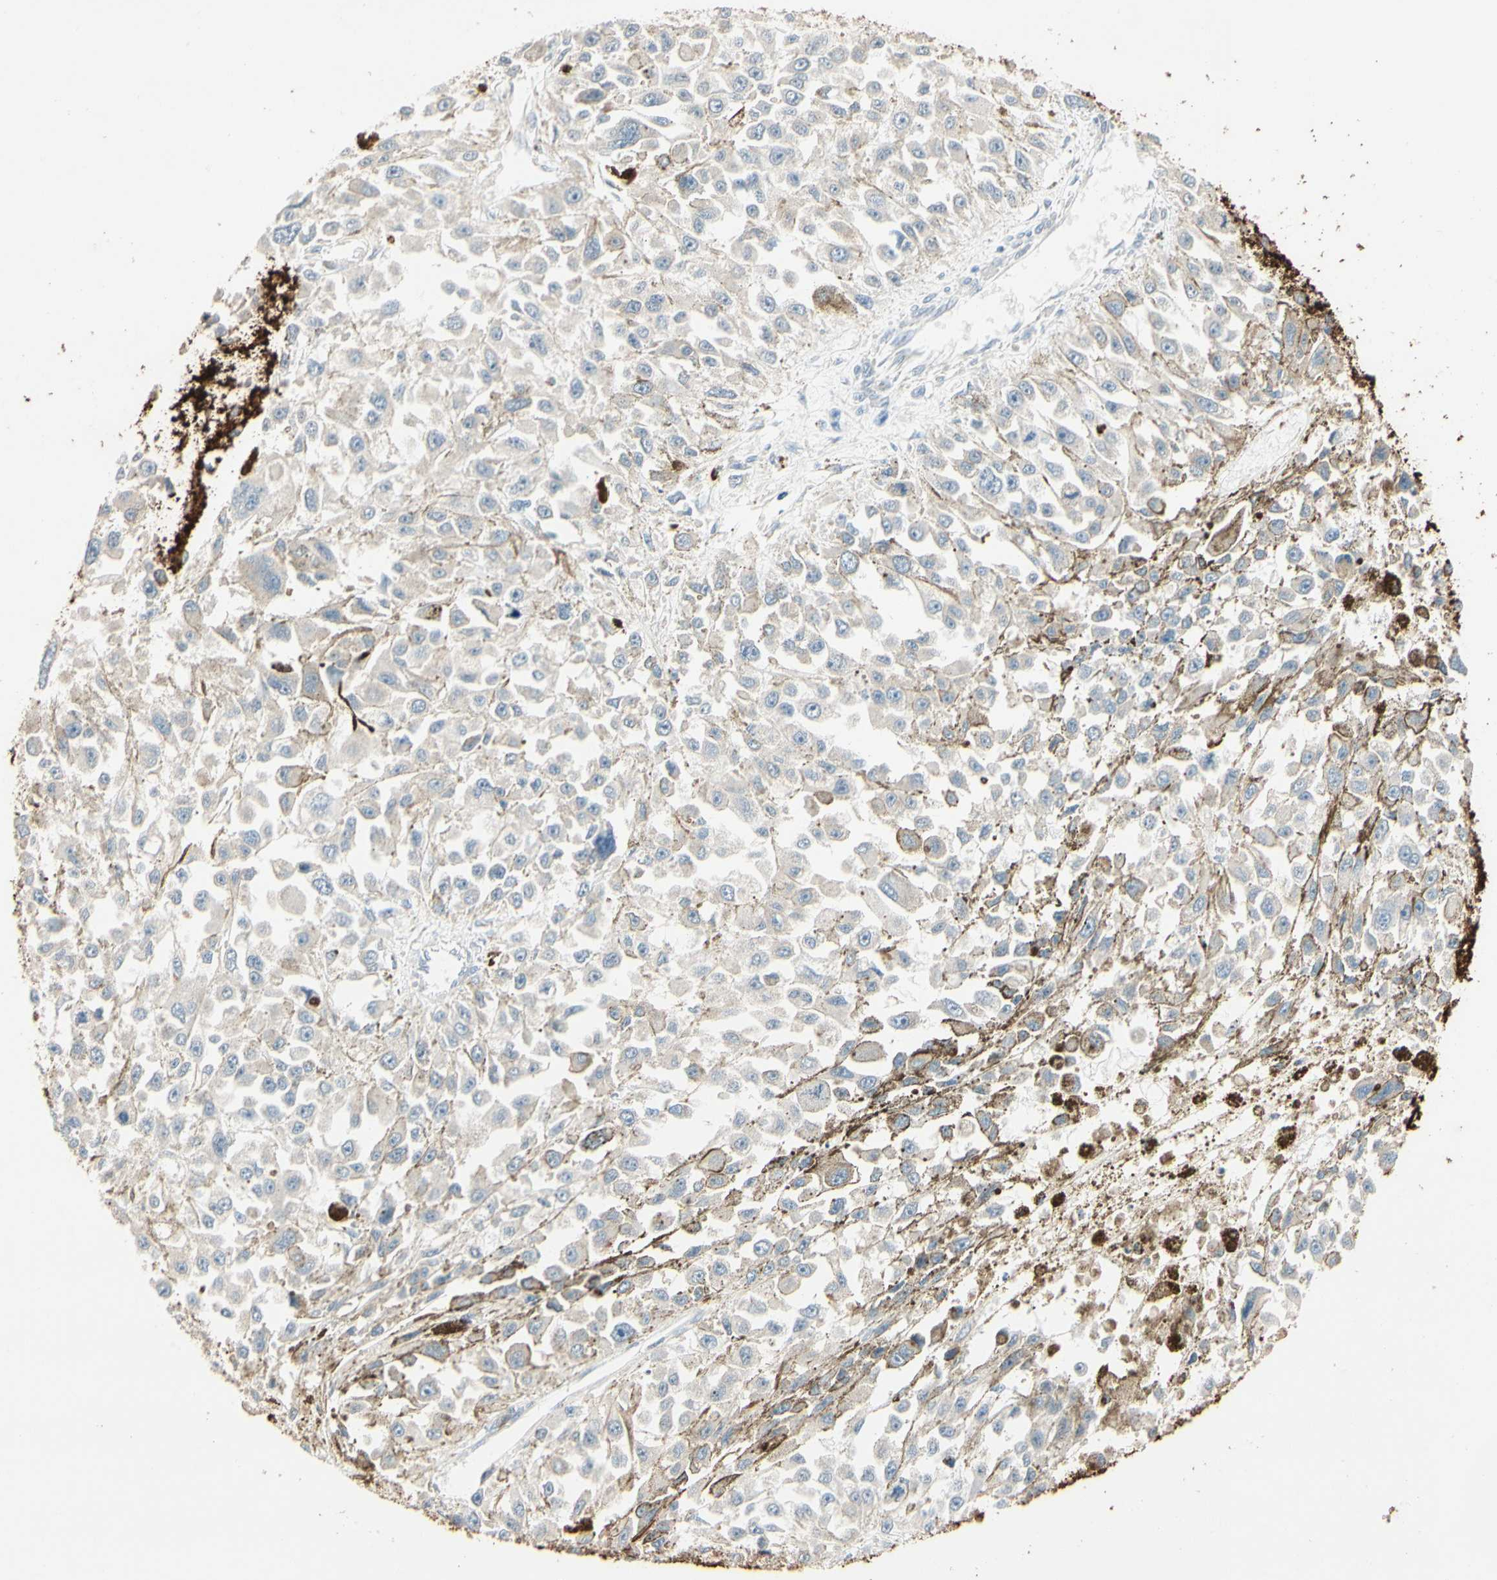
{"staining": {"intensity": "negative", "quantity": "none", "location": "none"}, "tissue": "melanoma", "cell_type": "Tumor cells", "image_type": "cancer", "snomed": [{"axis": "morphology", "description": "Malignant melanoma, Metastatic site"}, {"axis": "topography", "description": "Lymph node"}], "caption": "Tumor cells show no significant expression in malignant melanoma (metastatic site). The staining was performed using DAB (3,3'-diaminobenzidine) to visualize the protein expression in brown, while the nuclei were stained in blue with hematoxylin (Magnification: 20x).", "gene": "SKIL", "patient": {"sex": "male", "age": 59}}